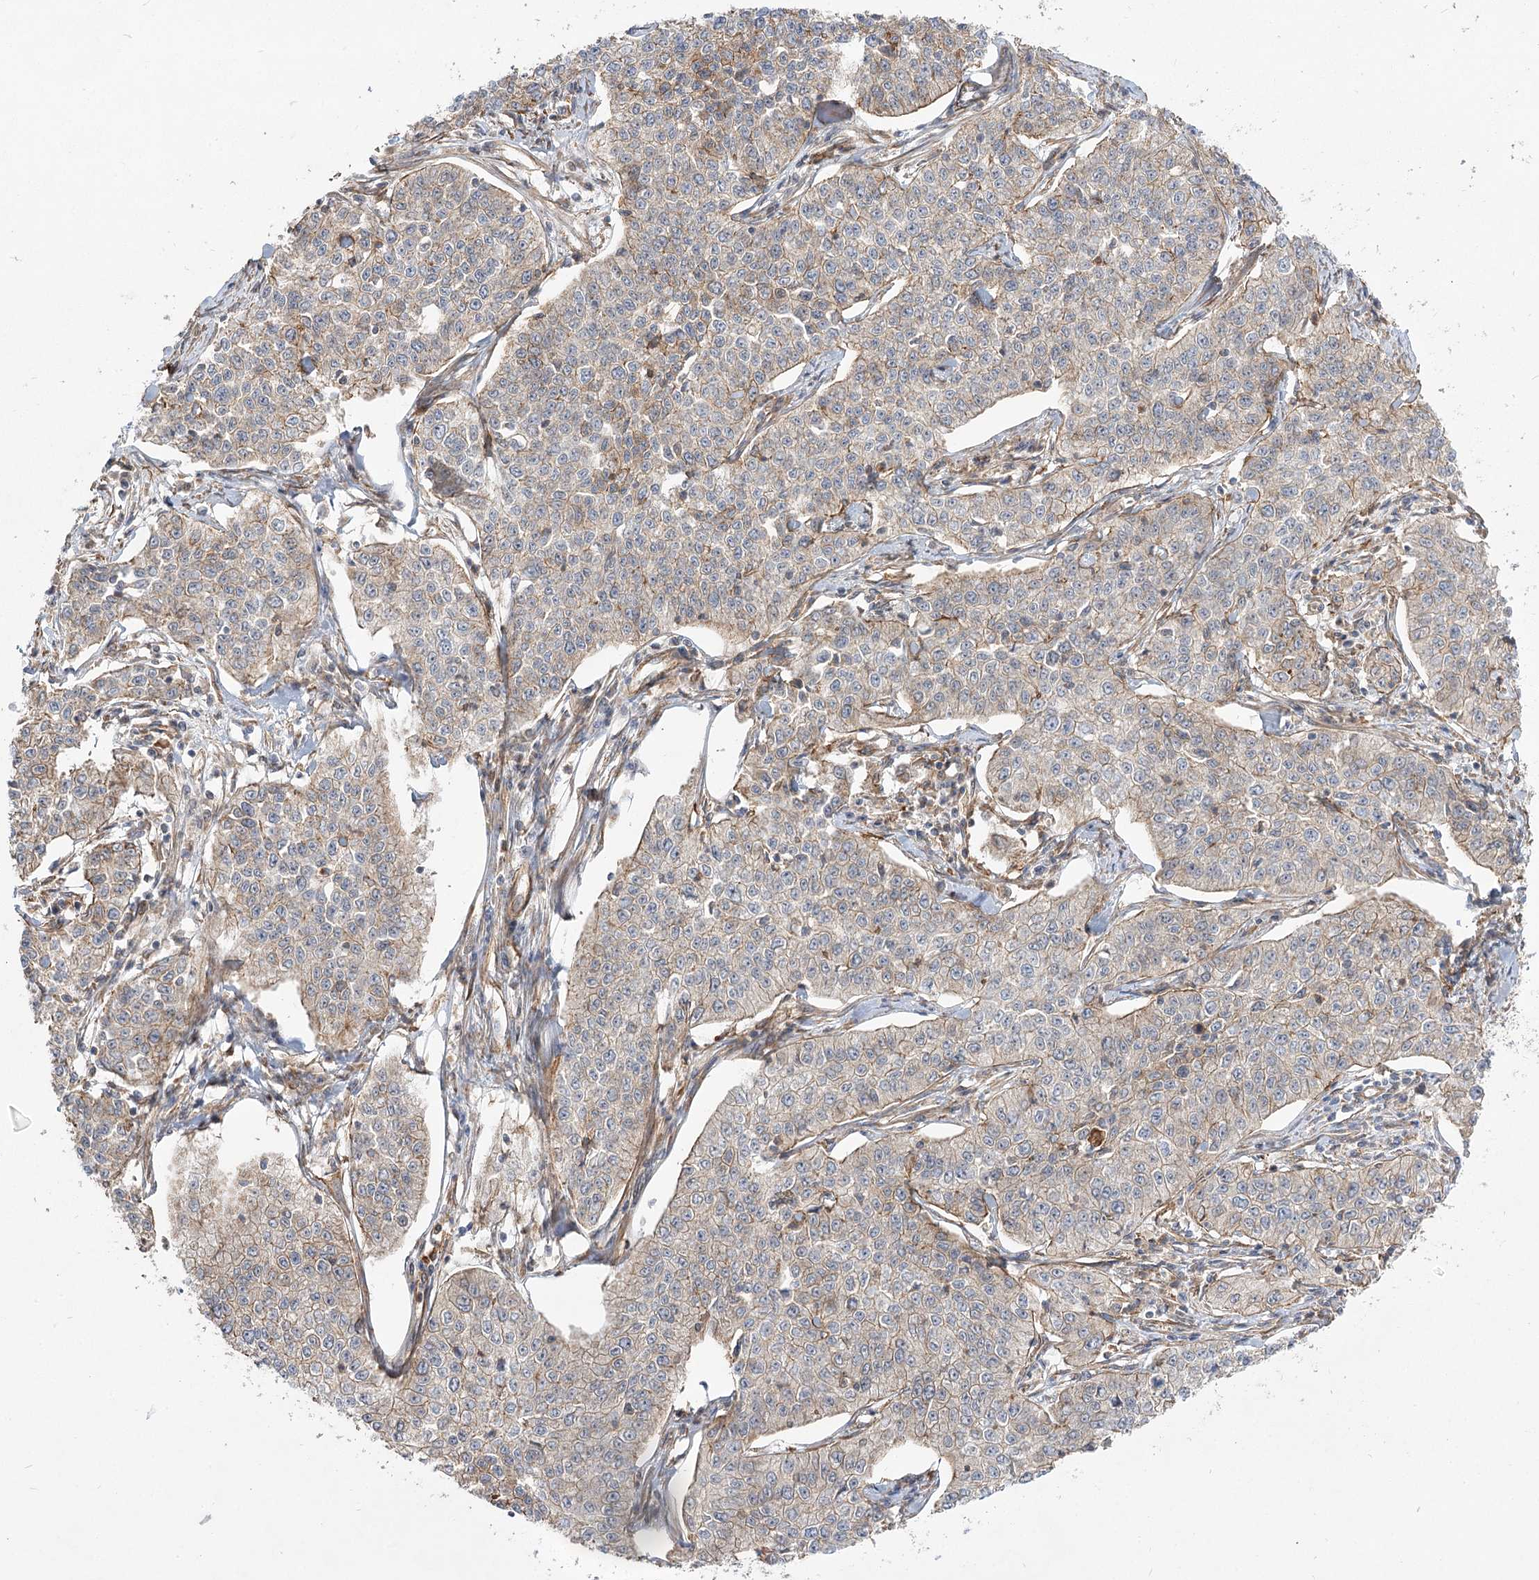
{"staining": {"intensity": "weak", "quantity": "<25%", "location": "cytoplasmic/membranous"}, "tissue": "cervical cancer", "cell_type": "Tumor cells", "image_type": "cancer", "snomed": [{"axis": "morphology", "description": "Squamous cell carcinoma, NOS"}, {"axis": "topography", "description": "Cervix"}], "caption": "Protein analysis of squamous cell carcinoma (cervical) displays no significant staining in tumor cells. (DAB immunohistochemistry with hematoxylin counter stain).", "gene": "SH3BP5L", "patient": {"sex": "female", "age": 35}}